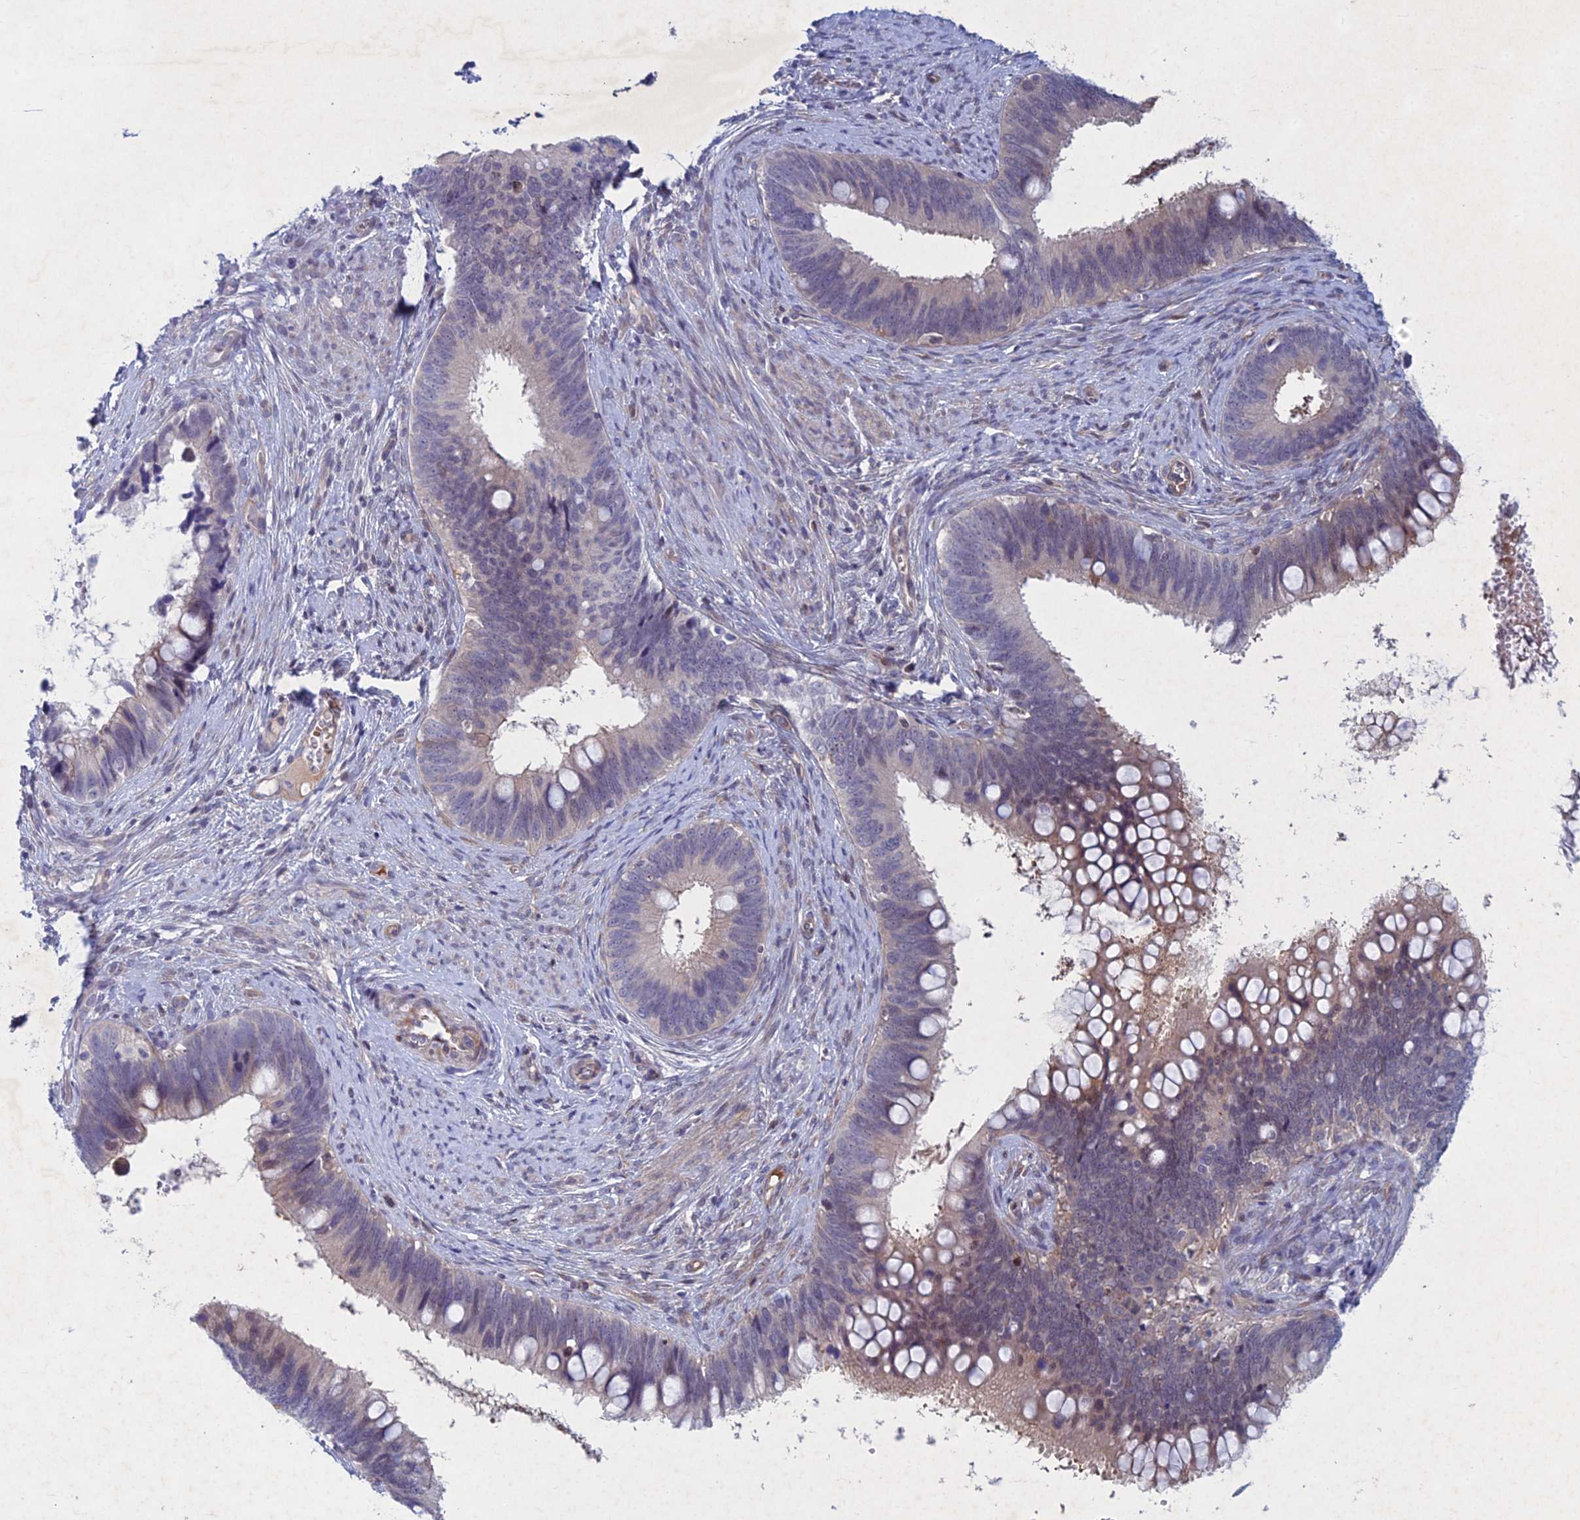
{"staining": {"intensity": "weak", "quantity": "<25%", "location": "cytoplasmic/membranous"}, "tissue": "cervical cancer", "cell_type": "Tumor cells", "image_type": "cancer", "snomed": [{"axis": "morphology", "description": "Adenocarcinoma, NOS"}, {"axis": "topography", "description": "Cervix"}], "caption": "DAB immunohistochemical staining of adenocarcinoma (cervical) displays no significant staining in tumor cells.", "gene": "PTHLH", "patient": {"sex": "female", "age": 42}}